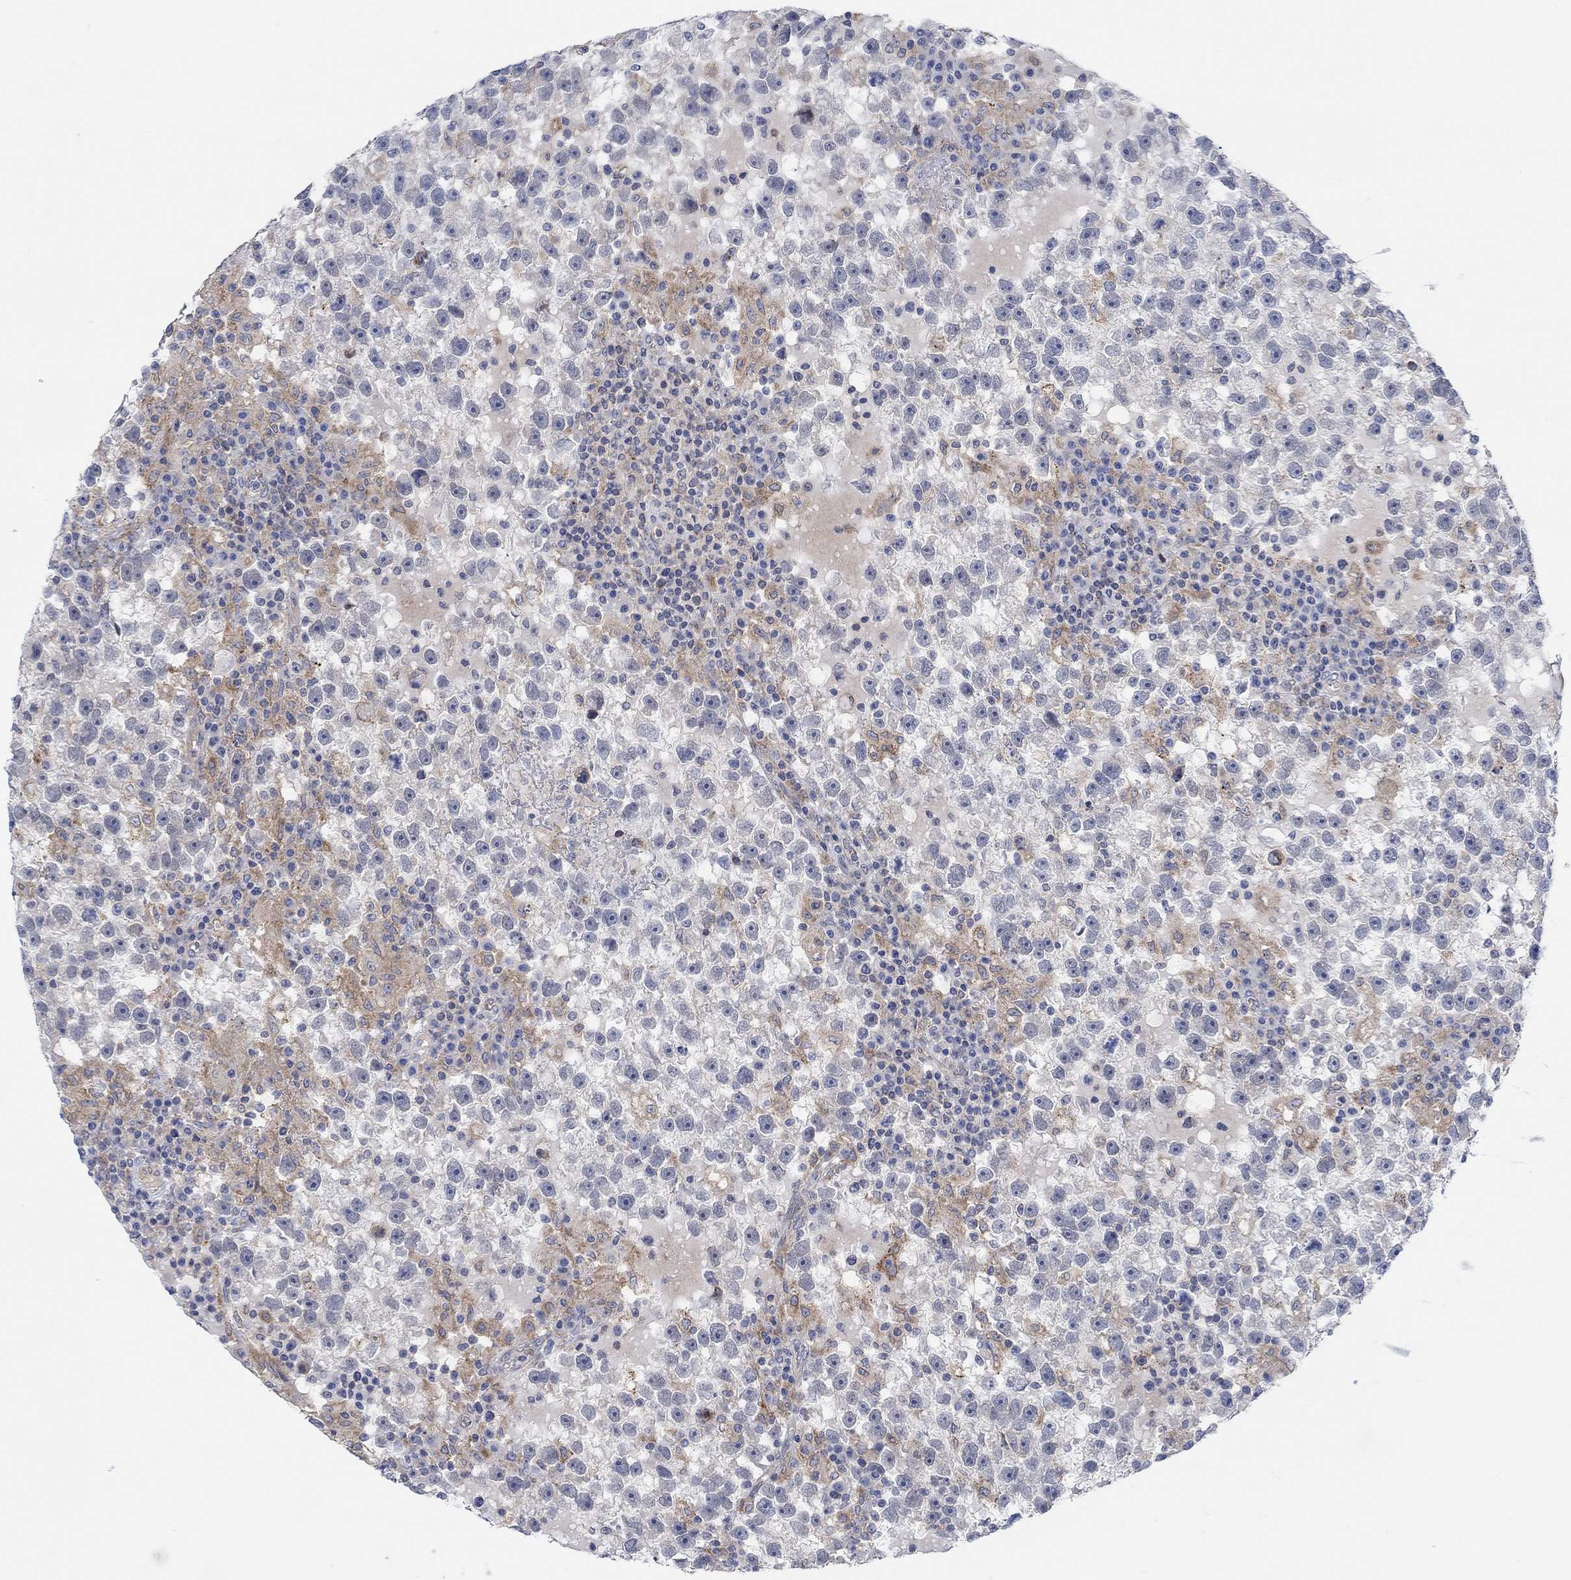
{"staining": {"intensity": "weak", "quantity": "25%-75%", "location": "cytoplasmic/membranous"}, "tissue": "testis cancer", "cell_type": "Tumor cells", "image_type": "cancer", "snomed": [{"axis": "morphology", "description": "Seminoma, NOS"}, {"axis": "topography", "description": "Testis"}], "caption": "Seminoma (testis) tissue reveals weak cytoplasmic/membranous positivity in about 25%-75% of tumor cells, visualized by immunohistochemistry. (brown staining indicates protein expression, while blue staining denotes nuclei).", "gene": "PMFBP1", "patient": {"sex": "male", "age": 47}}